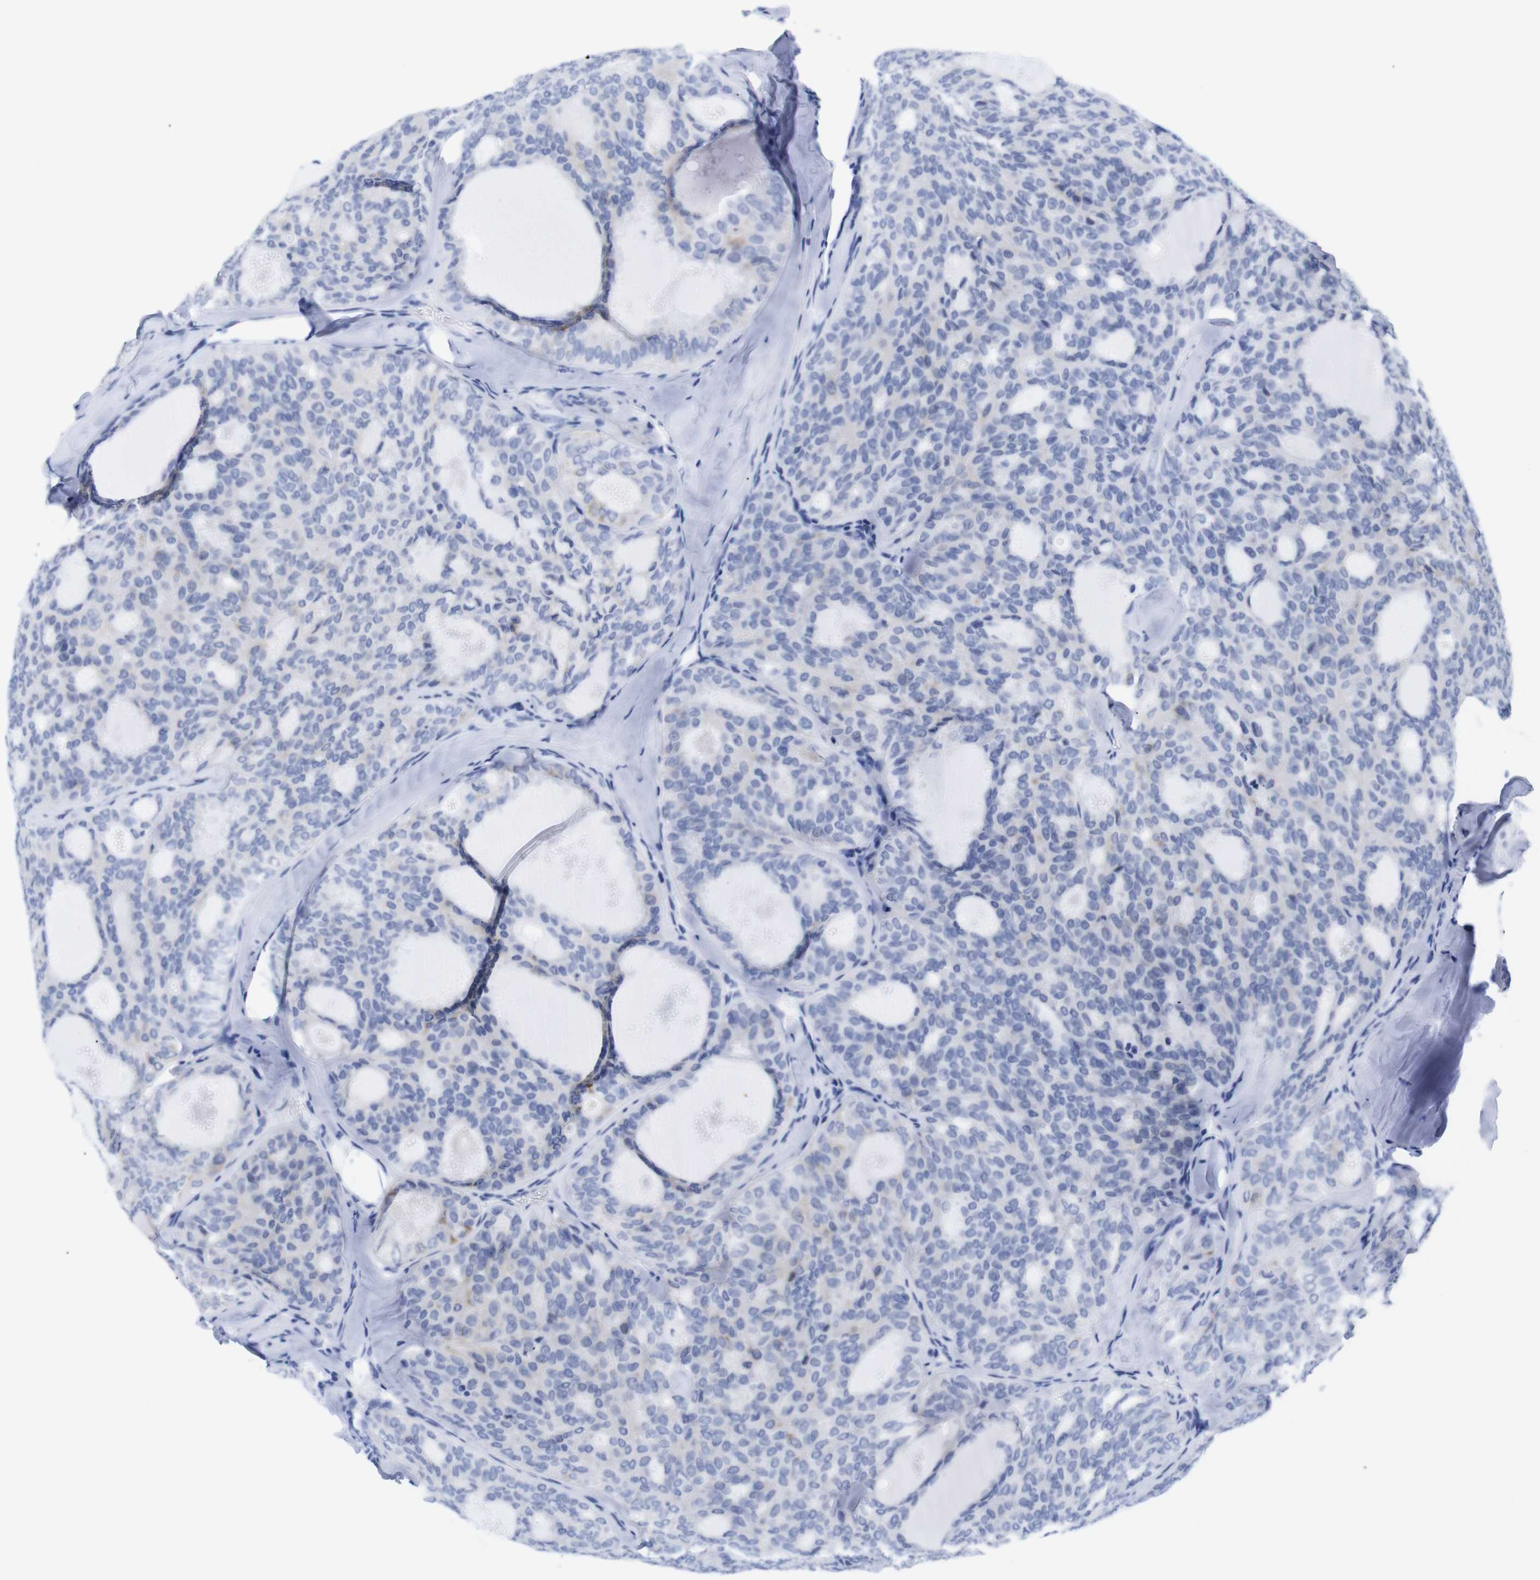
{"staining": {"intensity": "negative", "quantity": "none", "location": "none"}, "tissue": "thyroid cancer", "cell_type": "Tumor cells", "image_type": "cancer", "snomed": [{"axis": "morphology", "description": "Follicular adenoma carcinoma, NOS"}, {"axis": "topography", "description": "Thyroid gland"}], "caption": "Follicular adenoma carcinoma (thyroid) stained for a protein using IHC displays no positivity tumor cells.", "gene": "LRRC55", "patient": {"sex": "male", "age": 75}}